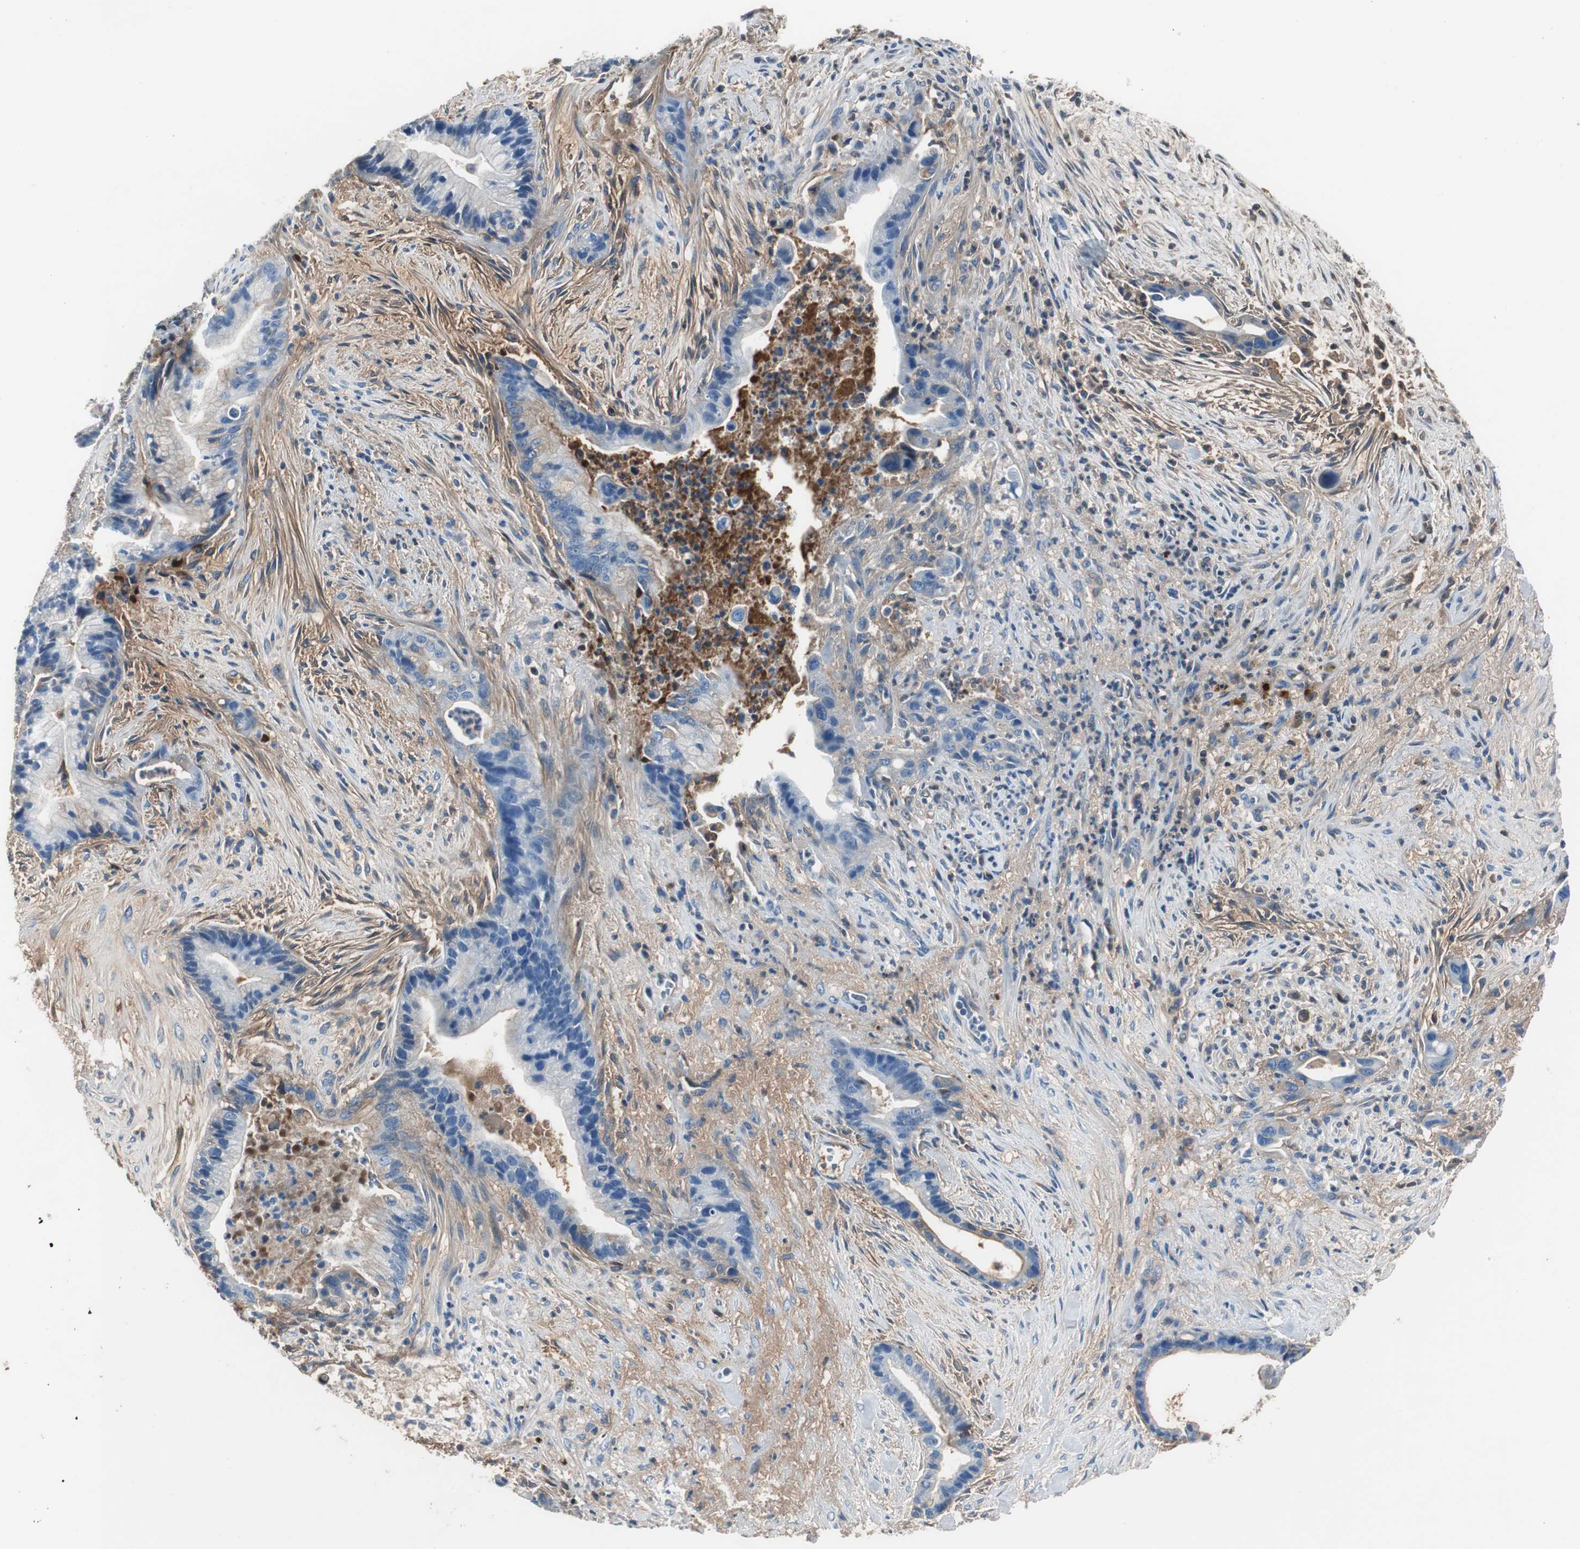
{"staining": {"intensity": "negative", "quantity": "none", "location": "none"}, "tissue": "liver cancer", "cell_type": "Tumor cells", "image_type": "cancer", "snomed": [{"axis": "morphology", "description": "Cholangiocarcinoma"}, {"axis": "topography", "description": "Liver"}], "caption": "Protein analysis of liver cancer (cholangiocarcinoma) demonstrates no significant expression in tumor cells. The staining was performed using DAB (3,3'-diaminobenzidine) to visualize the protein expression in brown, while the nuclei were stained in blue with hematoxylin (Magnification: 20x).", "gene": "SERPINF1", "patient": {"sex": "female", "age": 55}}